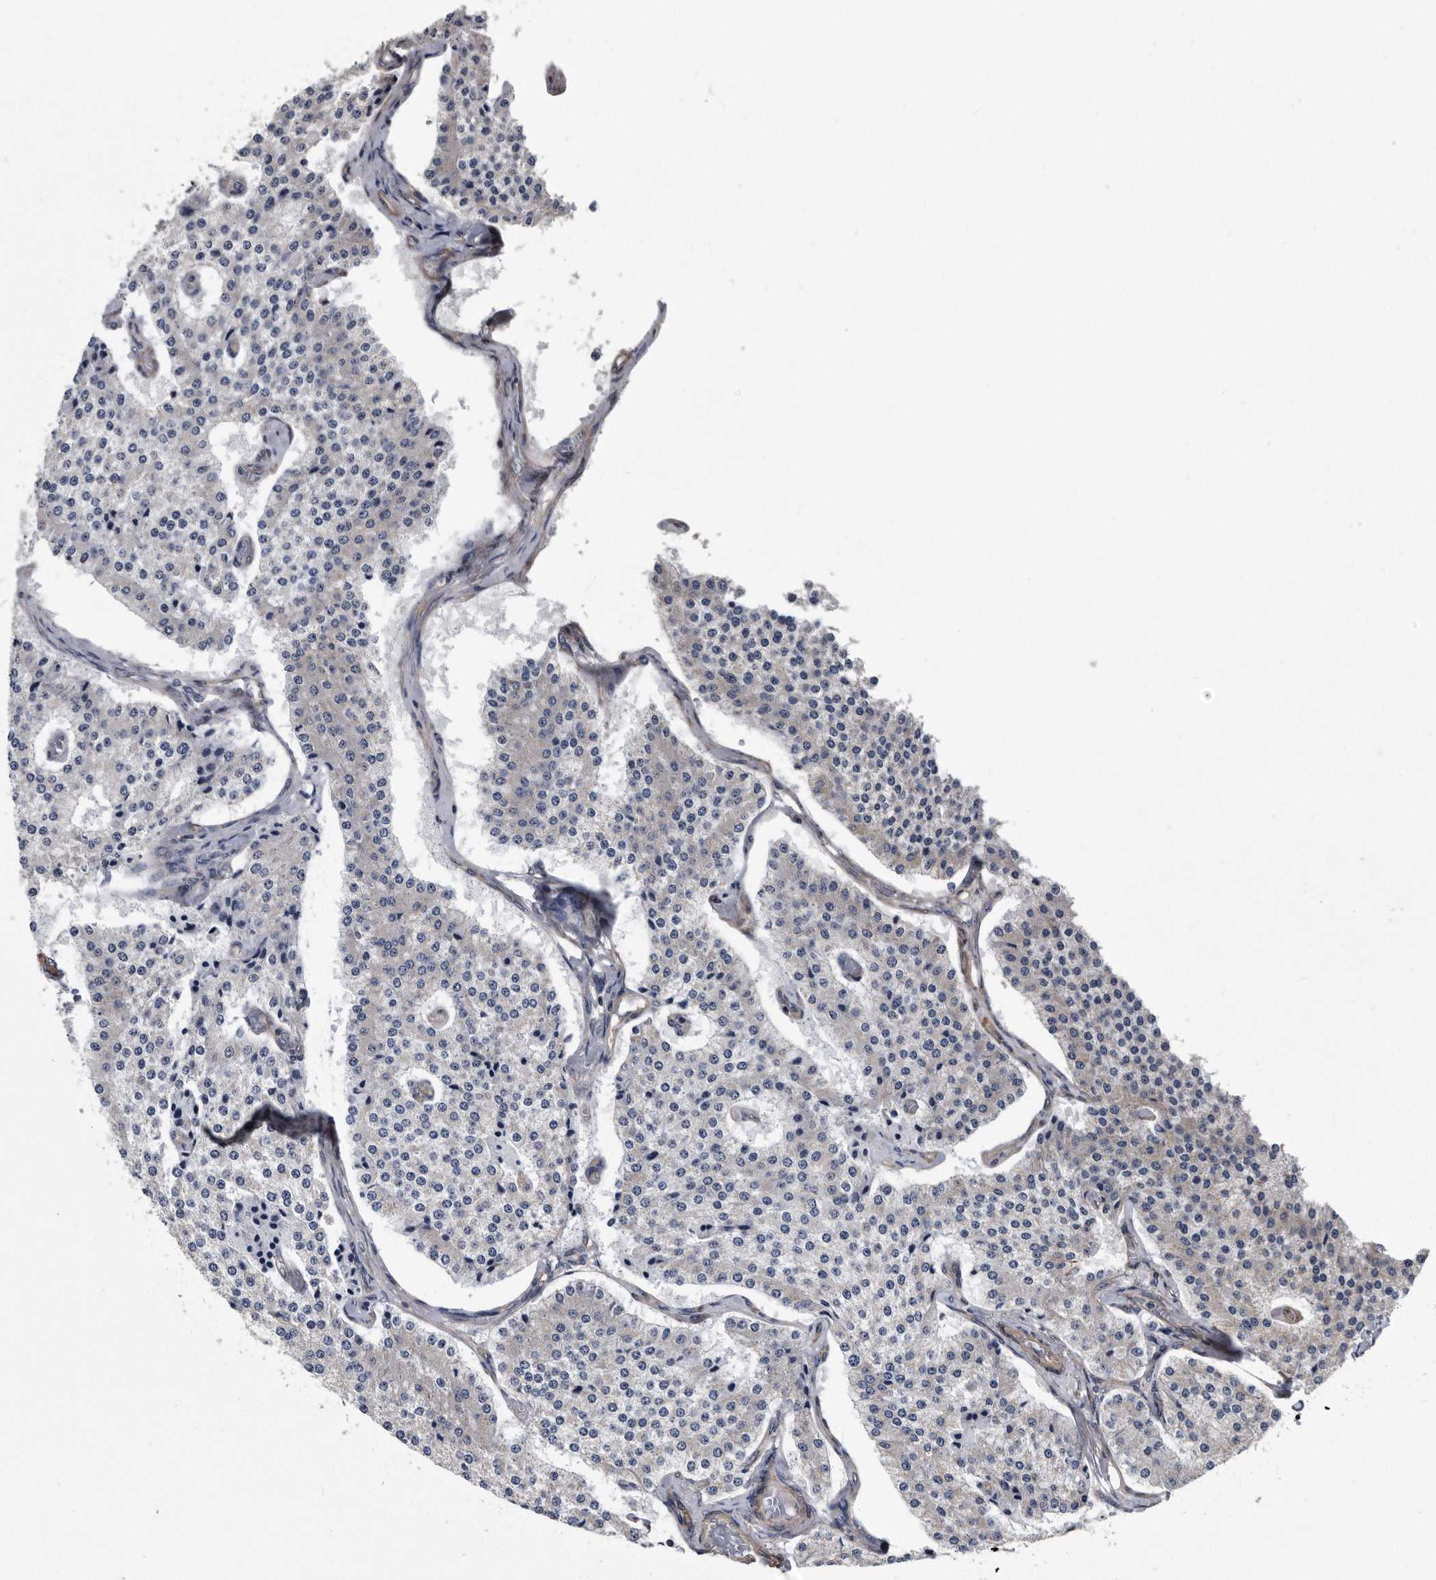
{"staining": {"intensity": "negative", "quantity": "none", "location": "none"}, "tissue": "carcinoid", "cell_type": "Tumor cells", "image_type": "cancer", "snomed": [{"axis": "morphology", "description": "Carcinoid, malignant, NOS"}, {"axis": "topography", "description": "Colon"}], "caption": "High power microscopy photomicrograph of an IHC histopathology image of malignant carcinoid, revealing no significant expression in tumor cells.", "gene": "ARMCX1", "patient": {"sex": "female", "age": 52}}